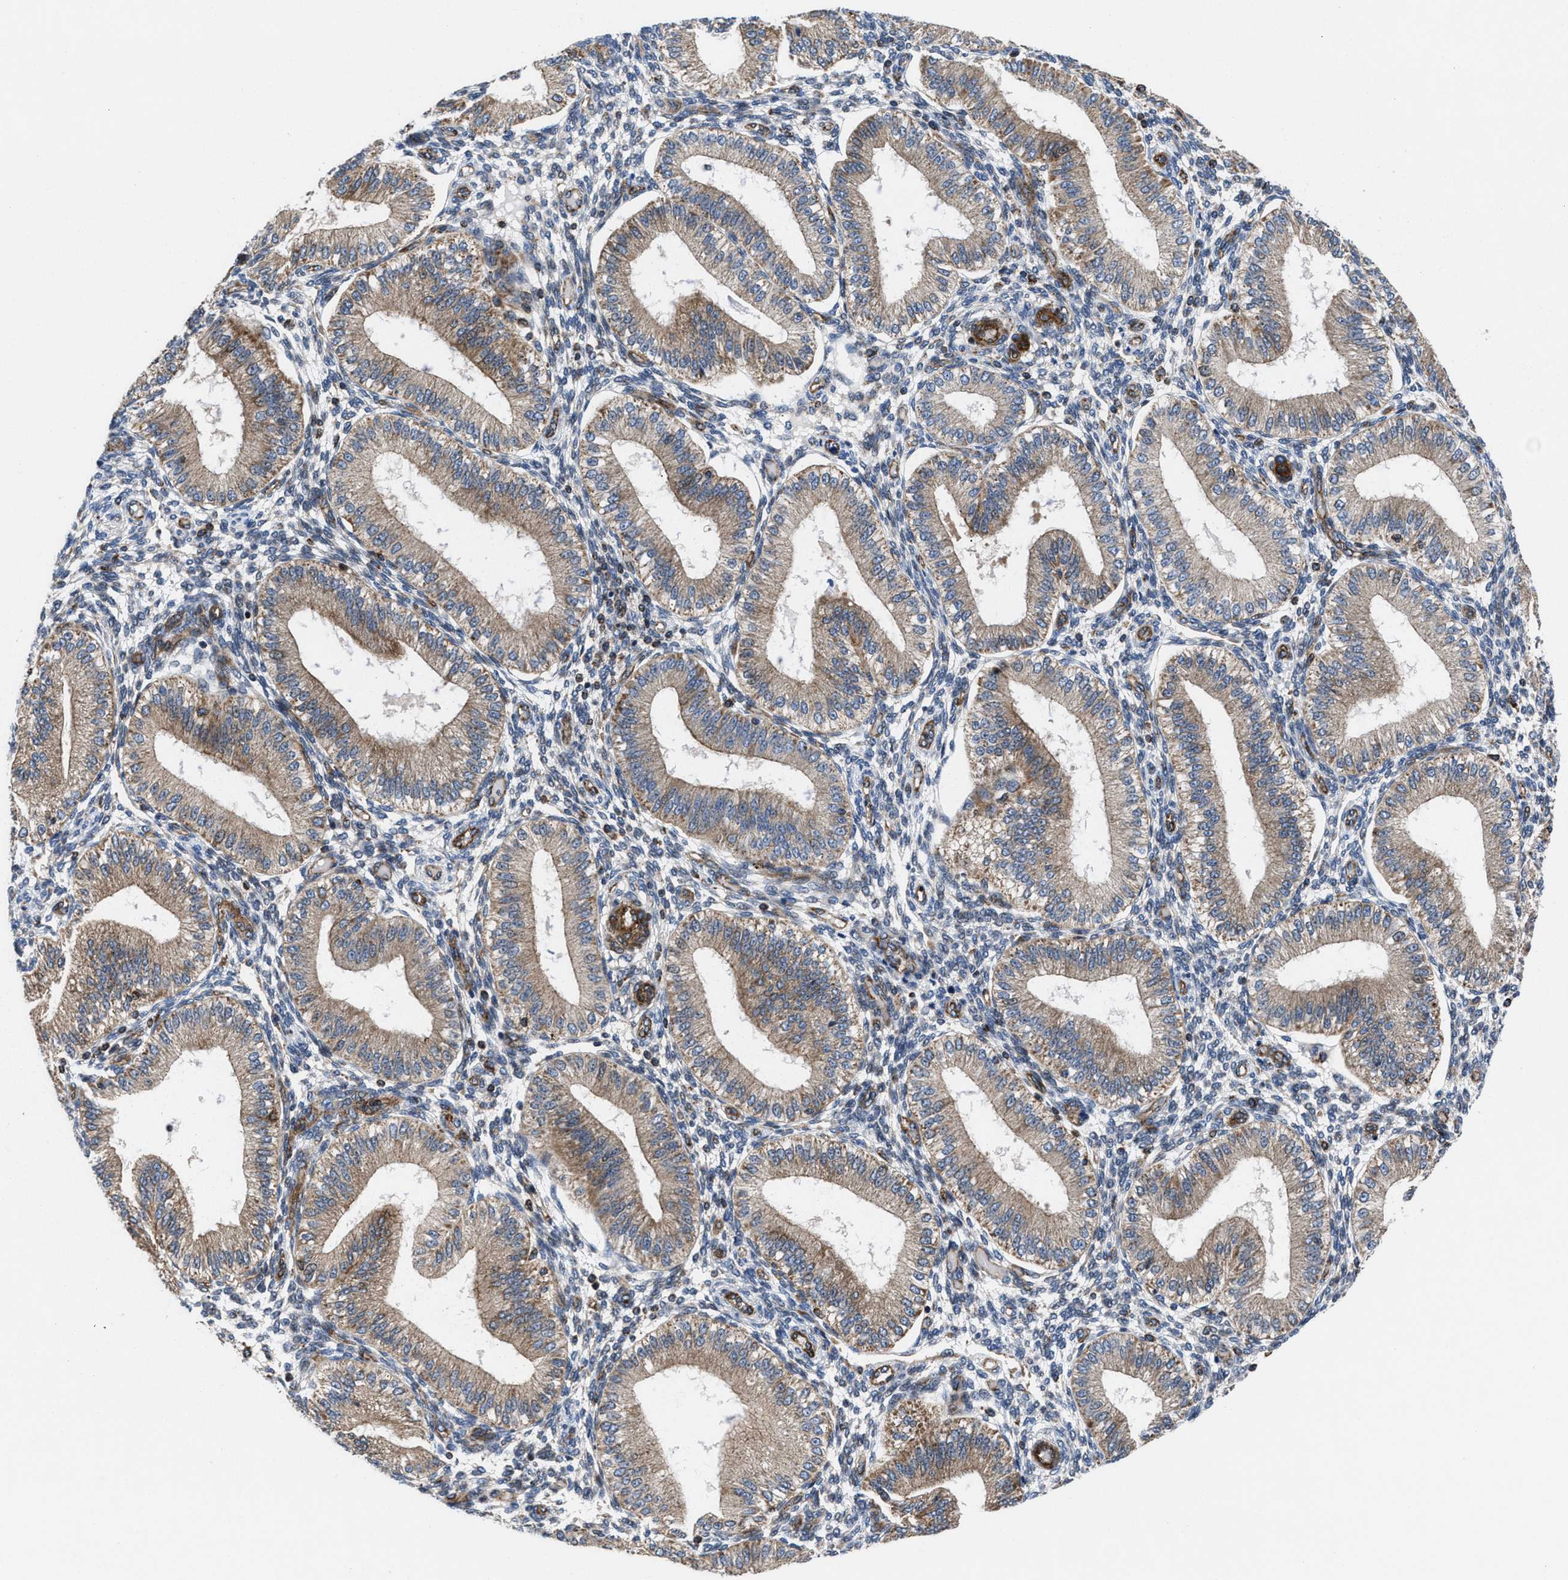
{"staining": {"intensity": "weak", "quantity": "<25%", "location": "cytoplasmic/membranous"}, "tissue": "endometrium", "cell_type": "Cells in endometrial stroma", "image_type": "normal", "snomed": [{"axis": "morphology", "description": "Normal tissue, NOS"}, {"axis": "topography", "description": "Endometrium"}], "caption": "DAB (3,3'-diaminobenzidine) immunohistochemical staining of unremarkable human endometrium reveals no significant expression in cells in endometrial stroma.", "gene": "PRR15L", "patient": {"sex": "female", "age": 39}}